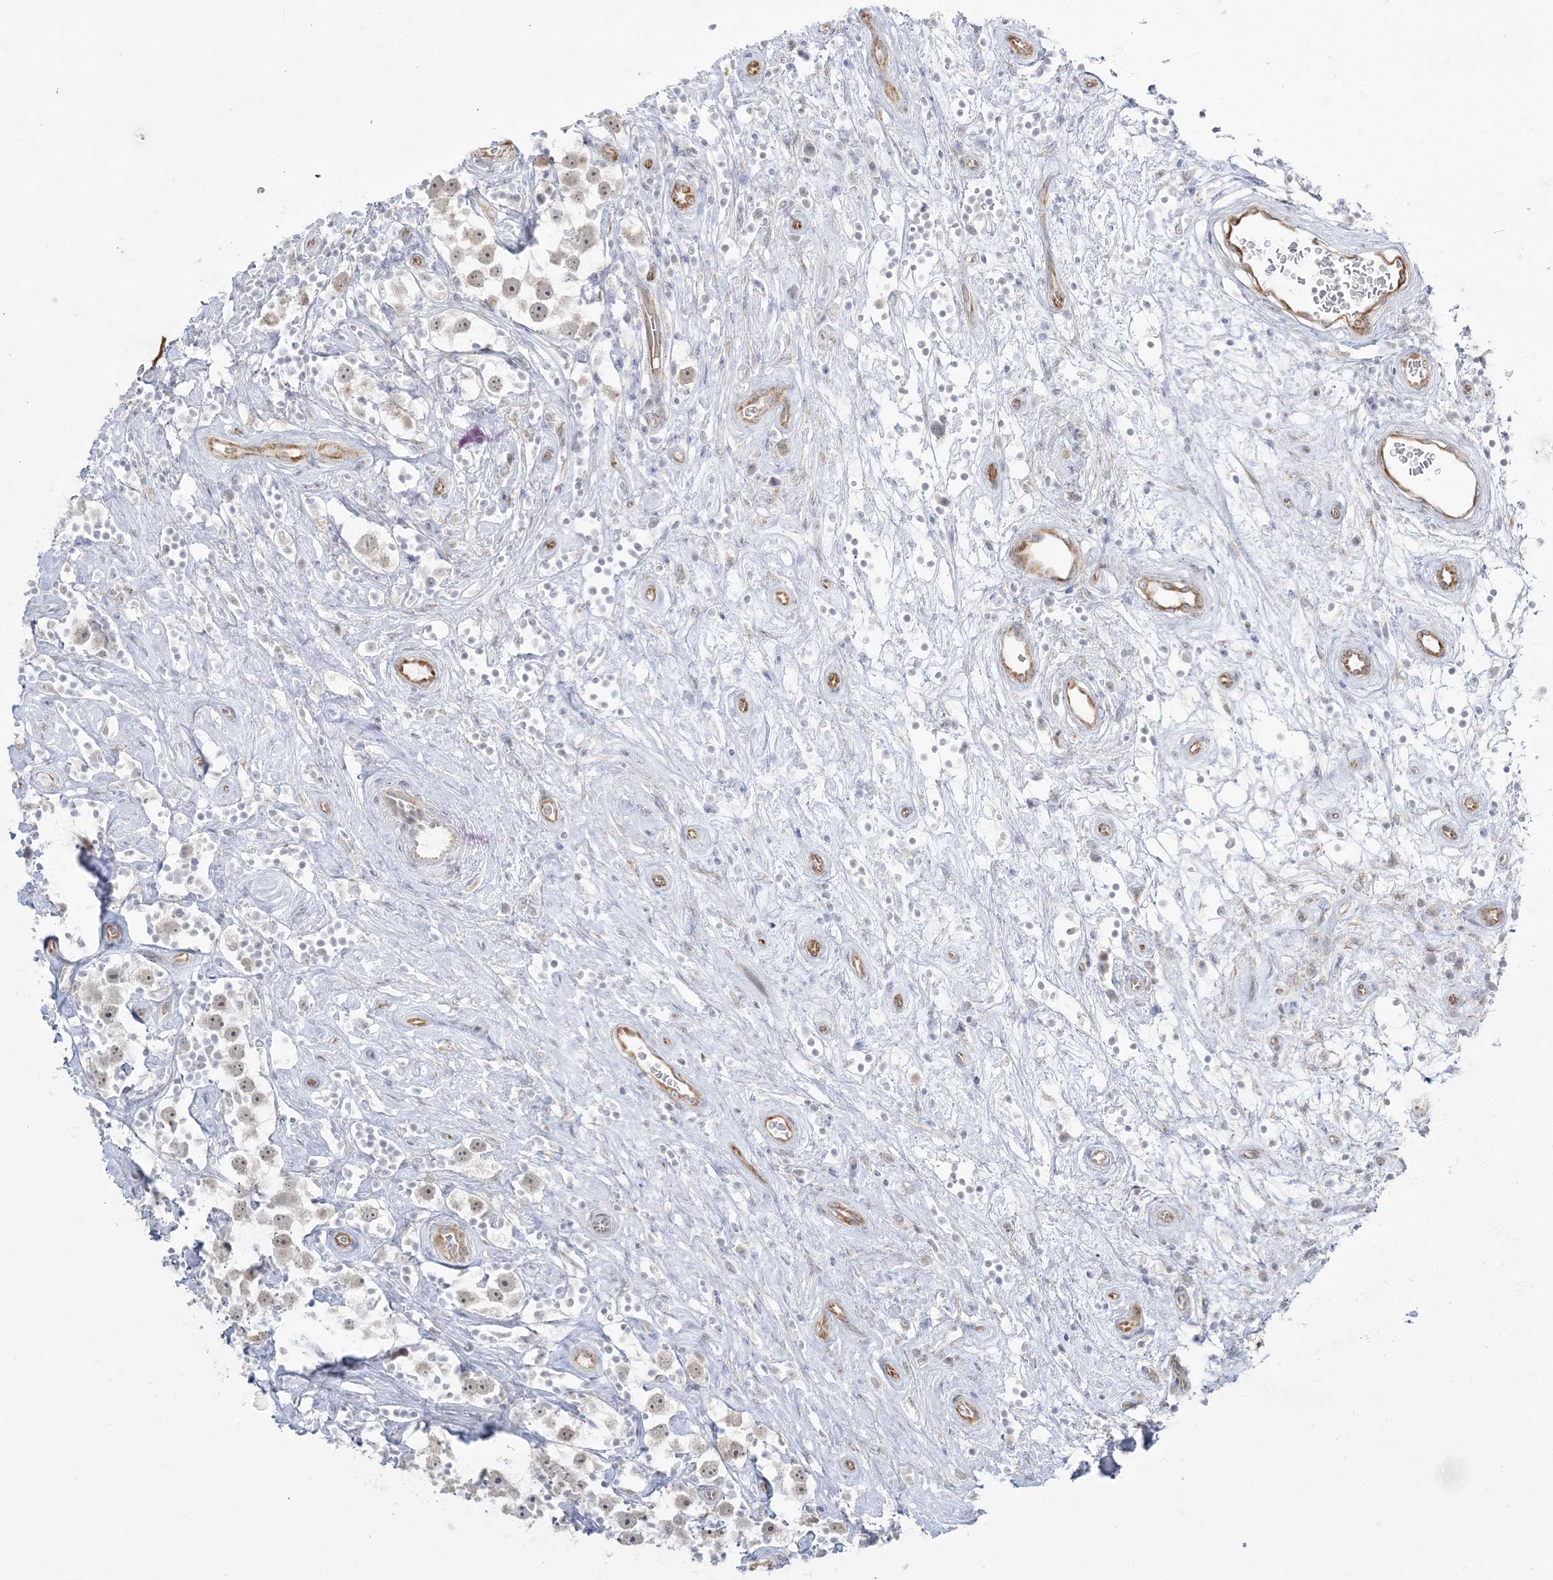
{"staining": {"intensity": "negative", "quantity": "none", "location": "none"}, "tissue": "testis cancer", "cell_type": "Tumor cells", "image_type": "cancer", "snomed": [{"axis": "morphology", "description": "Seminoma, NOS"}, {"axis": "topography", "description": "Testis"}], "caption": "Testis cancer was stained to show a protein in brown. There is no significant staining in tumor cells.", "gene": "ZC3H6", "patient": {"sex": "male", "age": 49}}